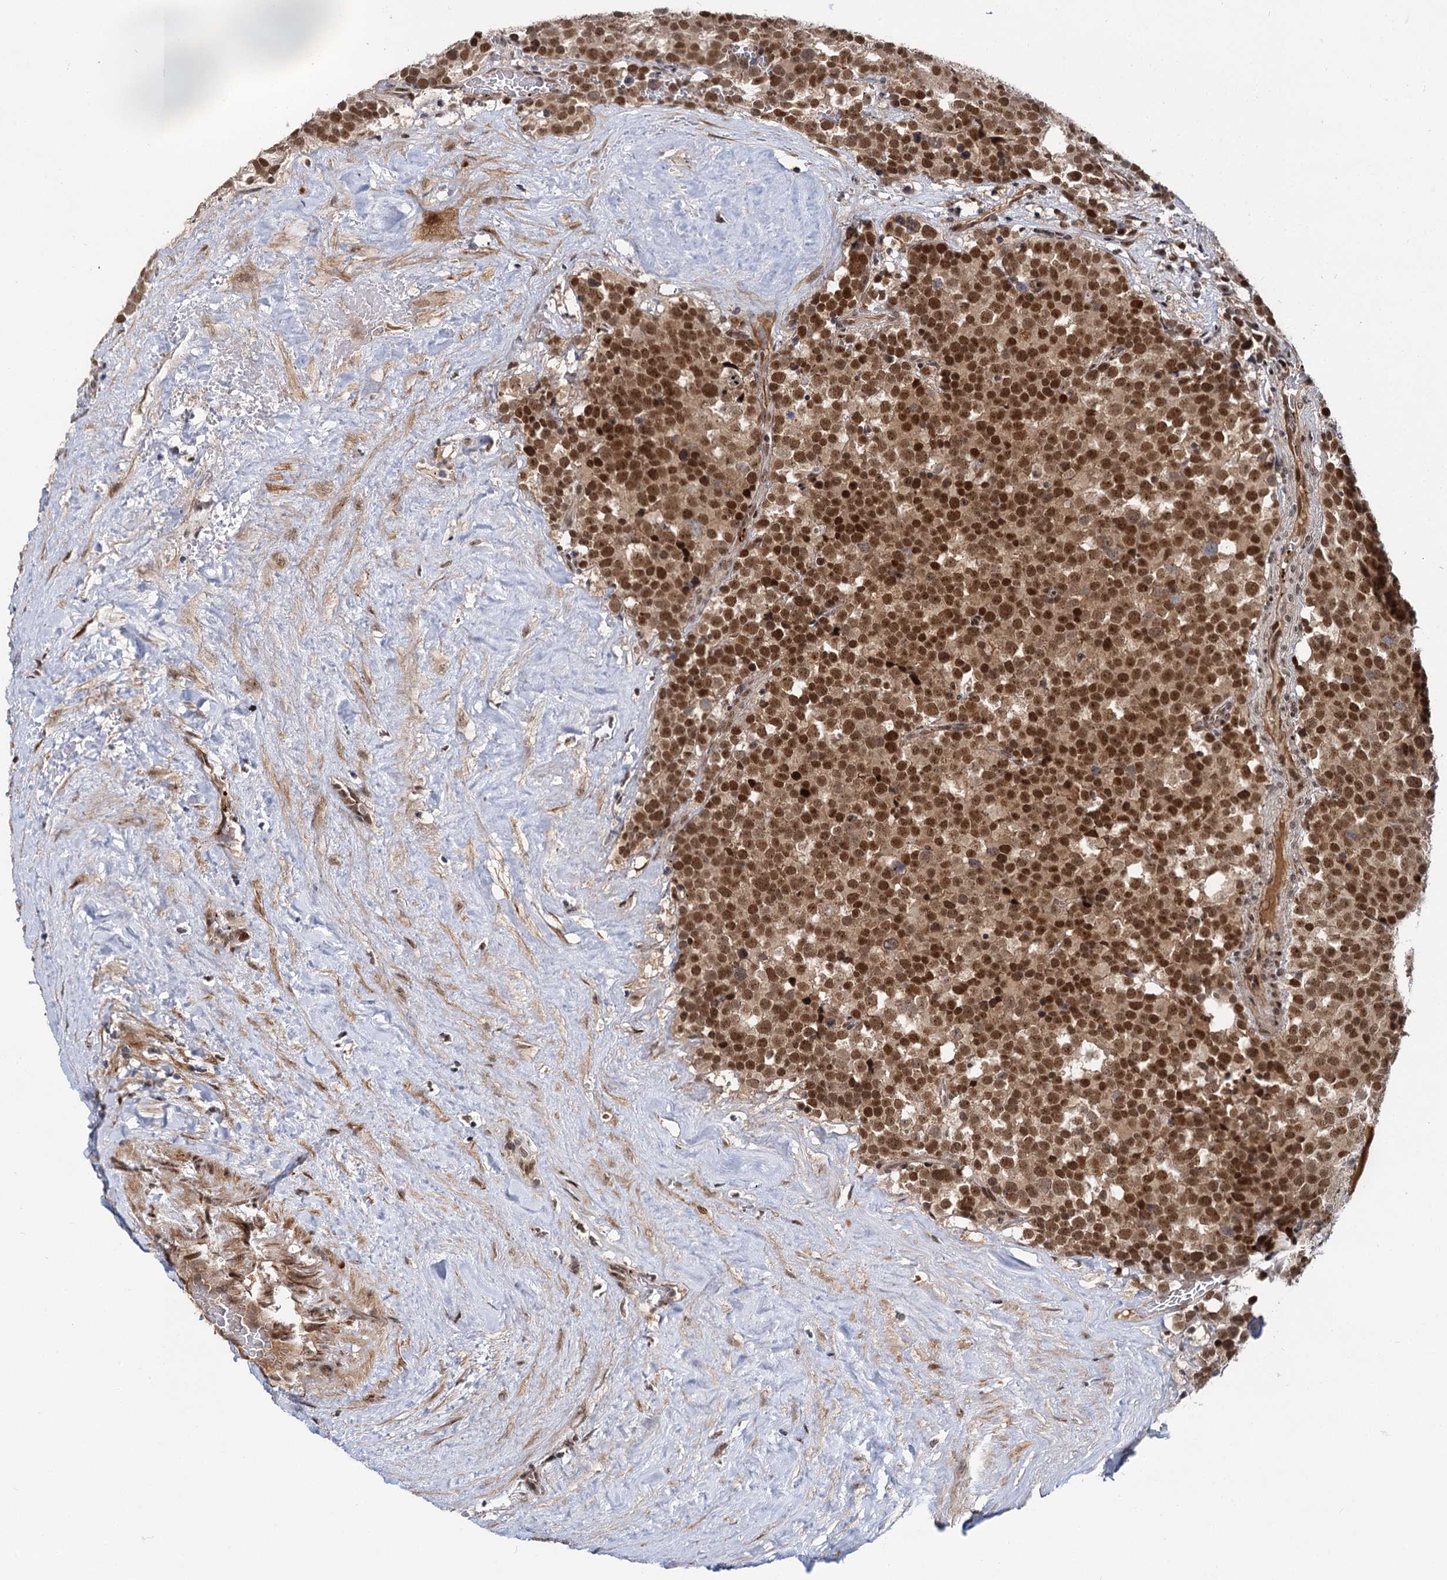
{"staining": {"intensity": "moderate", "quantity": ">75%", "location": "cytoplasmic/membranous,nuclear"}, "tissue": "testis cancer", "cell_type": "Tumor cells", "image_type": "cancer", "snomed": [{"axis": "morphology", "description": "Seminoma, NOS"}, {"axis": "topography", "description": "Testis"}], "caption": "Immunohistochemistry (IHC) staining of seminoma (testis), which displays medium levels of moderate cytoplasmic/membranous and nuclear staining in approximately >75% of tumor cells indicating moderate cytoplasmic/membranous and nuclear protein expression. The staining was performed using DAB (brown) for protein detection and nuclei were counterstained in hematoxylin (blue).", "gene": "MBD6", "patient": {"sex": "male", "age": 71}}